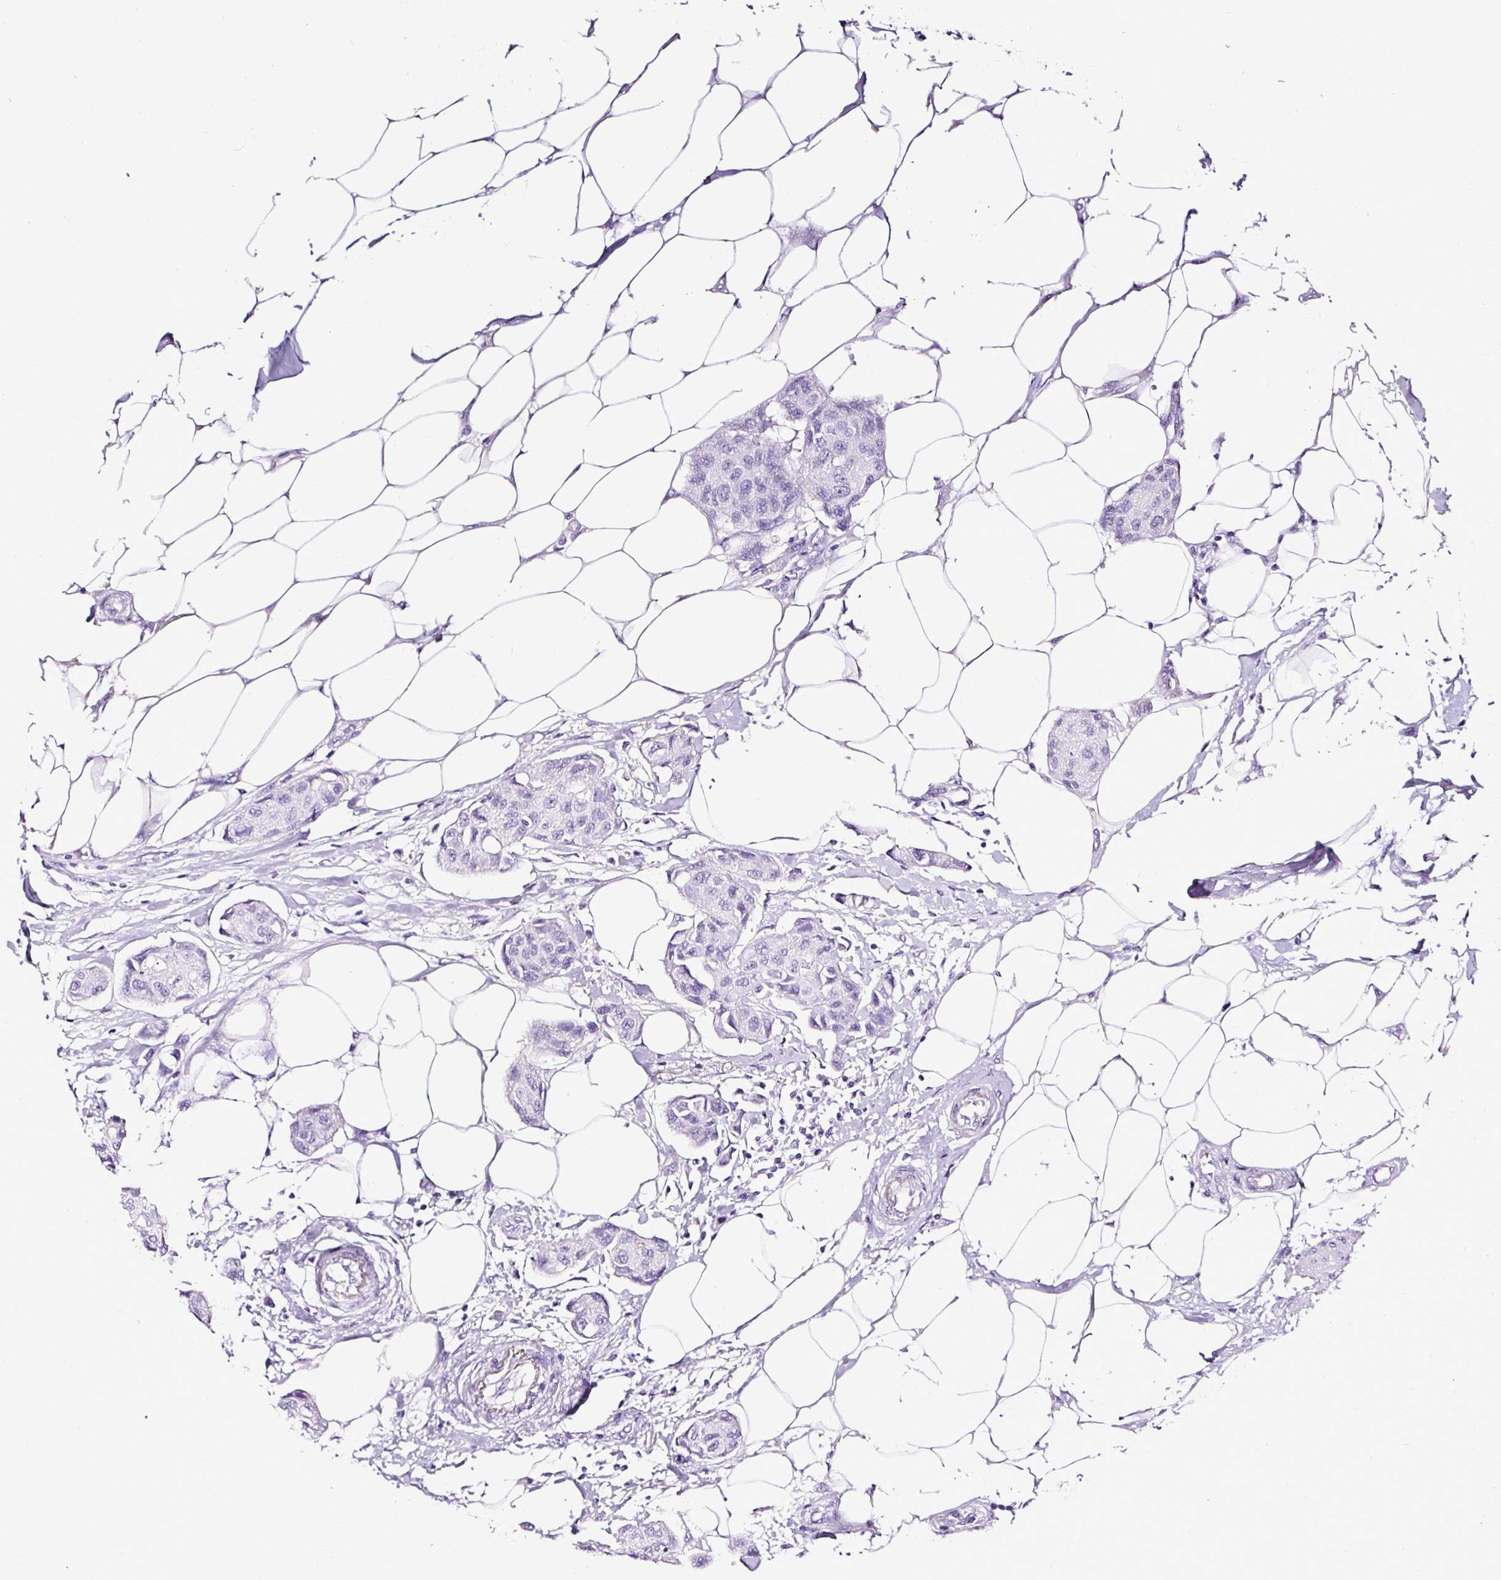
{"staining": {"intensity": "negative", "quantity": "none", "location": "none"}, "tissue": "breast cancer", "cell_type": "Tumor cells", "image_type": "cancer", "snomed": [{"axis": "morphology", "description": "Duct carcinoma"}, {"axis": "topography", "description": "Breast"}, {"axis": "topography", "description": "Lymph node"}], "caption": "Immunohistochemistry (IHC) image of neoplastic tissue: breast cancer stained with DAB demonstrates no significant protein positivity in tumor cells.", "gene": "STOX2", "patient": {"sex": "female", "age": 80}}